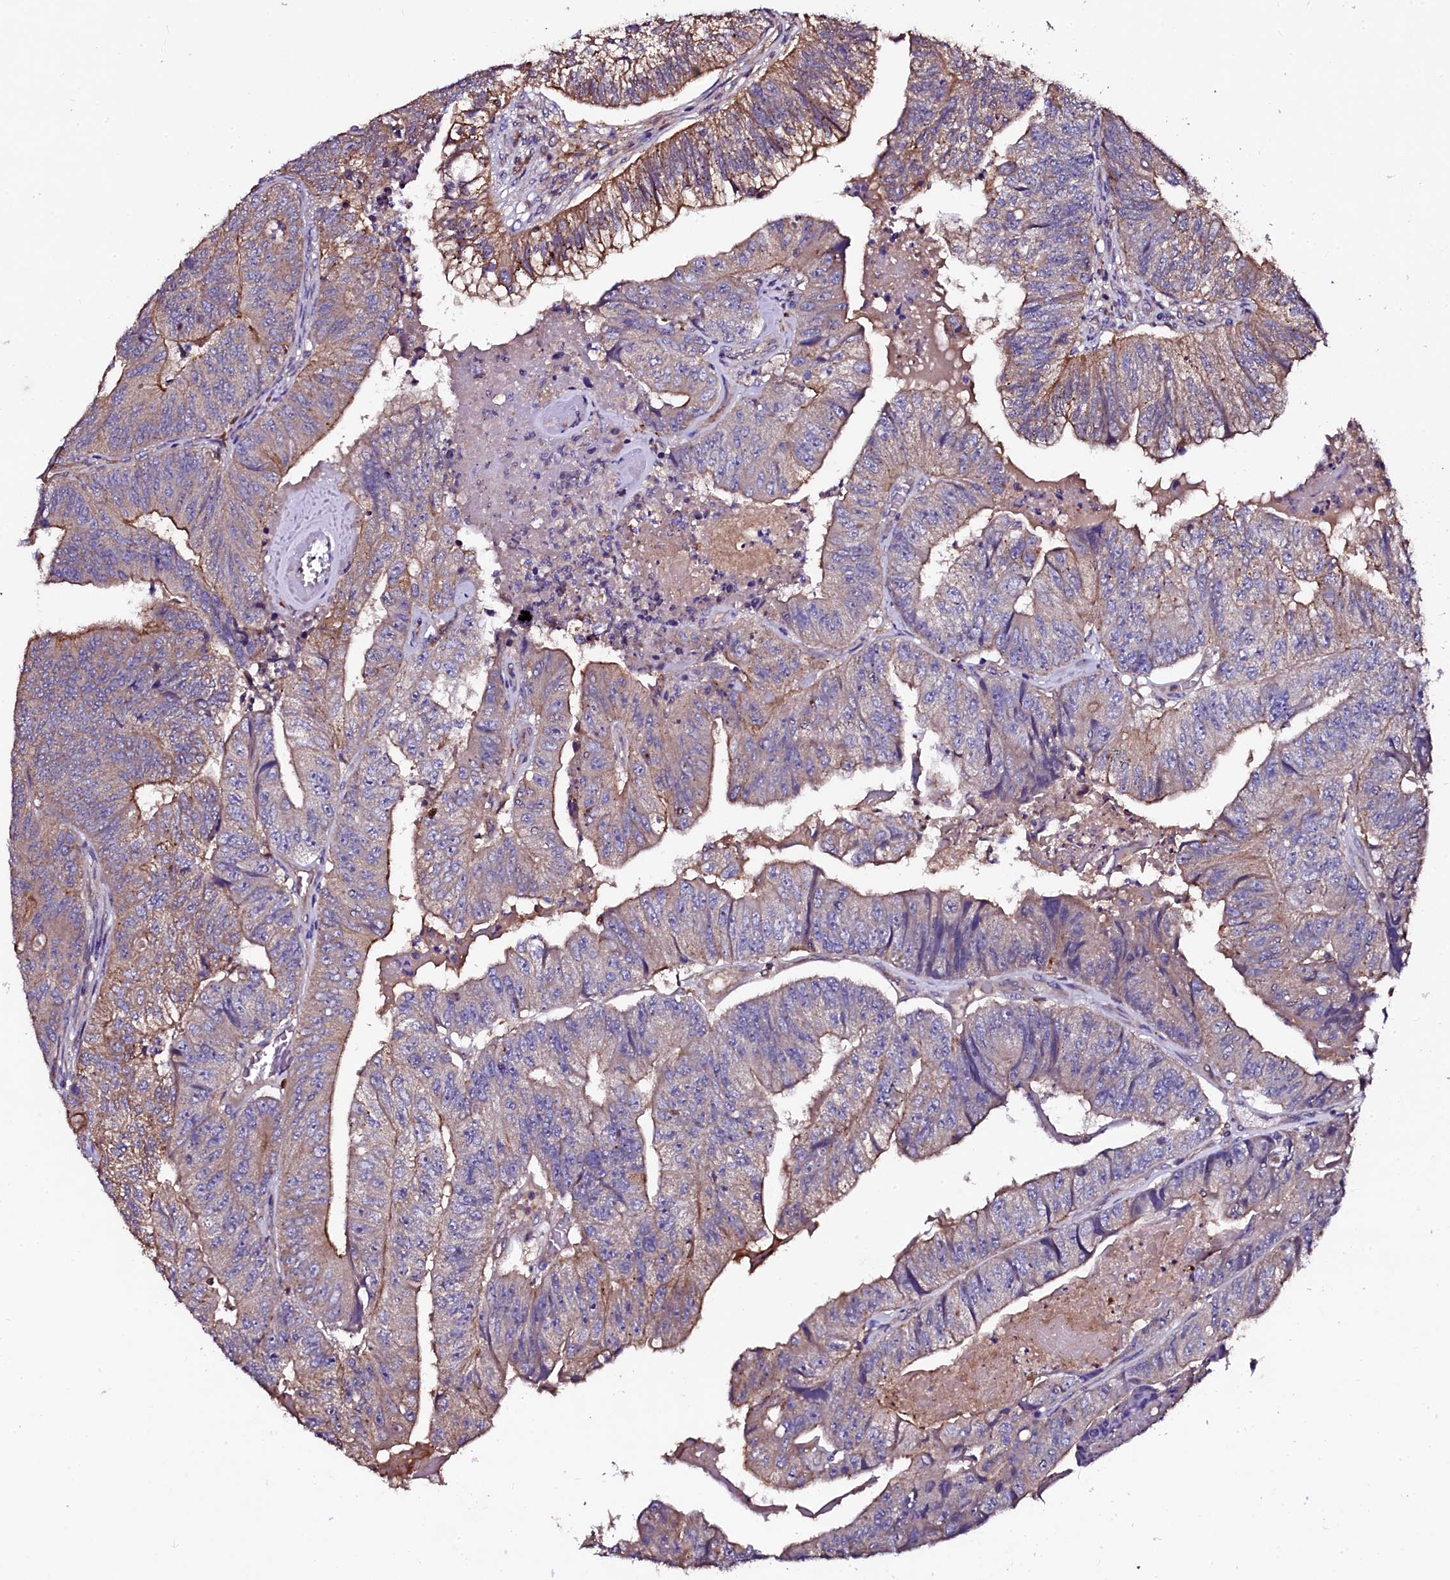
{"staining": {"intensity": "moderate", "quantity": "25%-75%", "location": "cytoplasmic/membranous"}, "tissue": "colorectal cancer", "cell_type": "Tumor cells", "image_type": "cancer", "snomed": [{"axis": "morphology", "description": "Adenocarcinoma, NOS"}, {"axis": "topography", "description": "Colon"}], "caption": "Protein expression analysis of human colorectal cancer (adenocarcinoma) reveals moderate cytoplasmic/membranous expression in approximately 25%-75% of tumor cells.", "gene": "APPL2", "patient": {"sex": "female", "age": 67}}